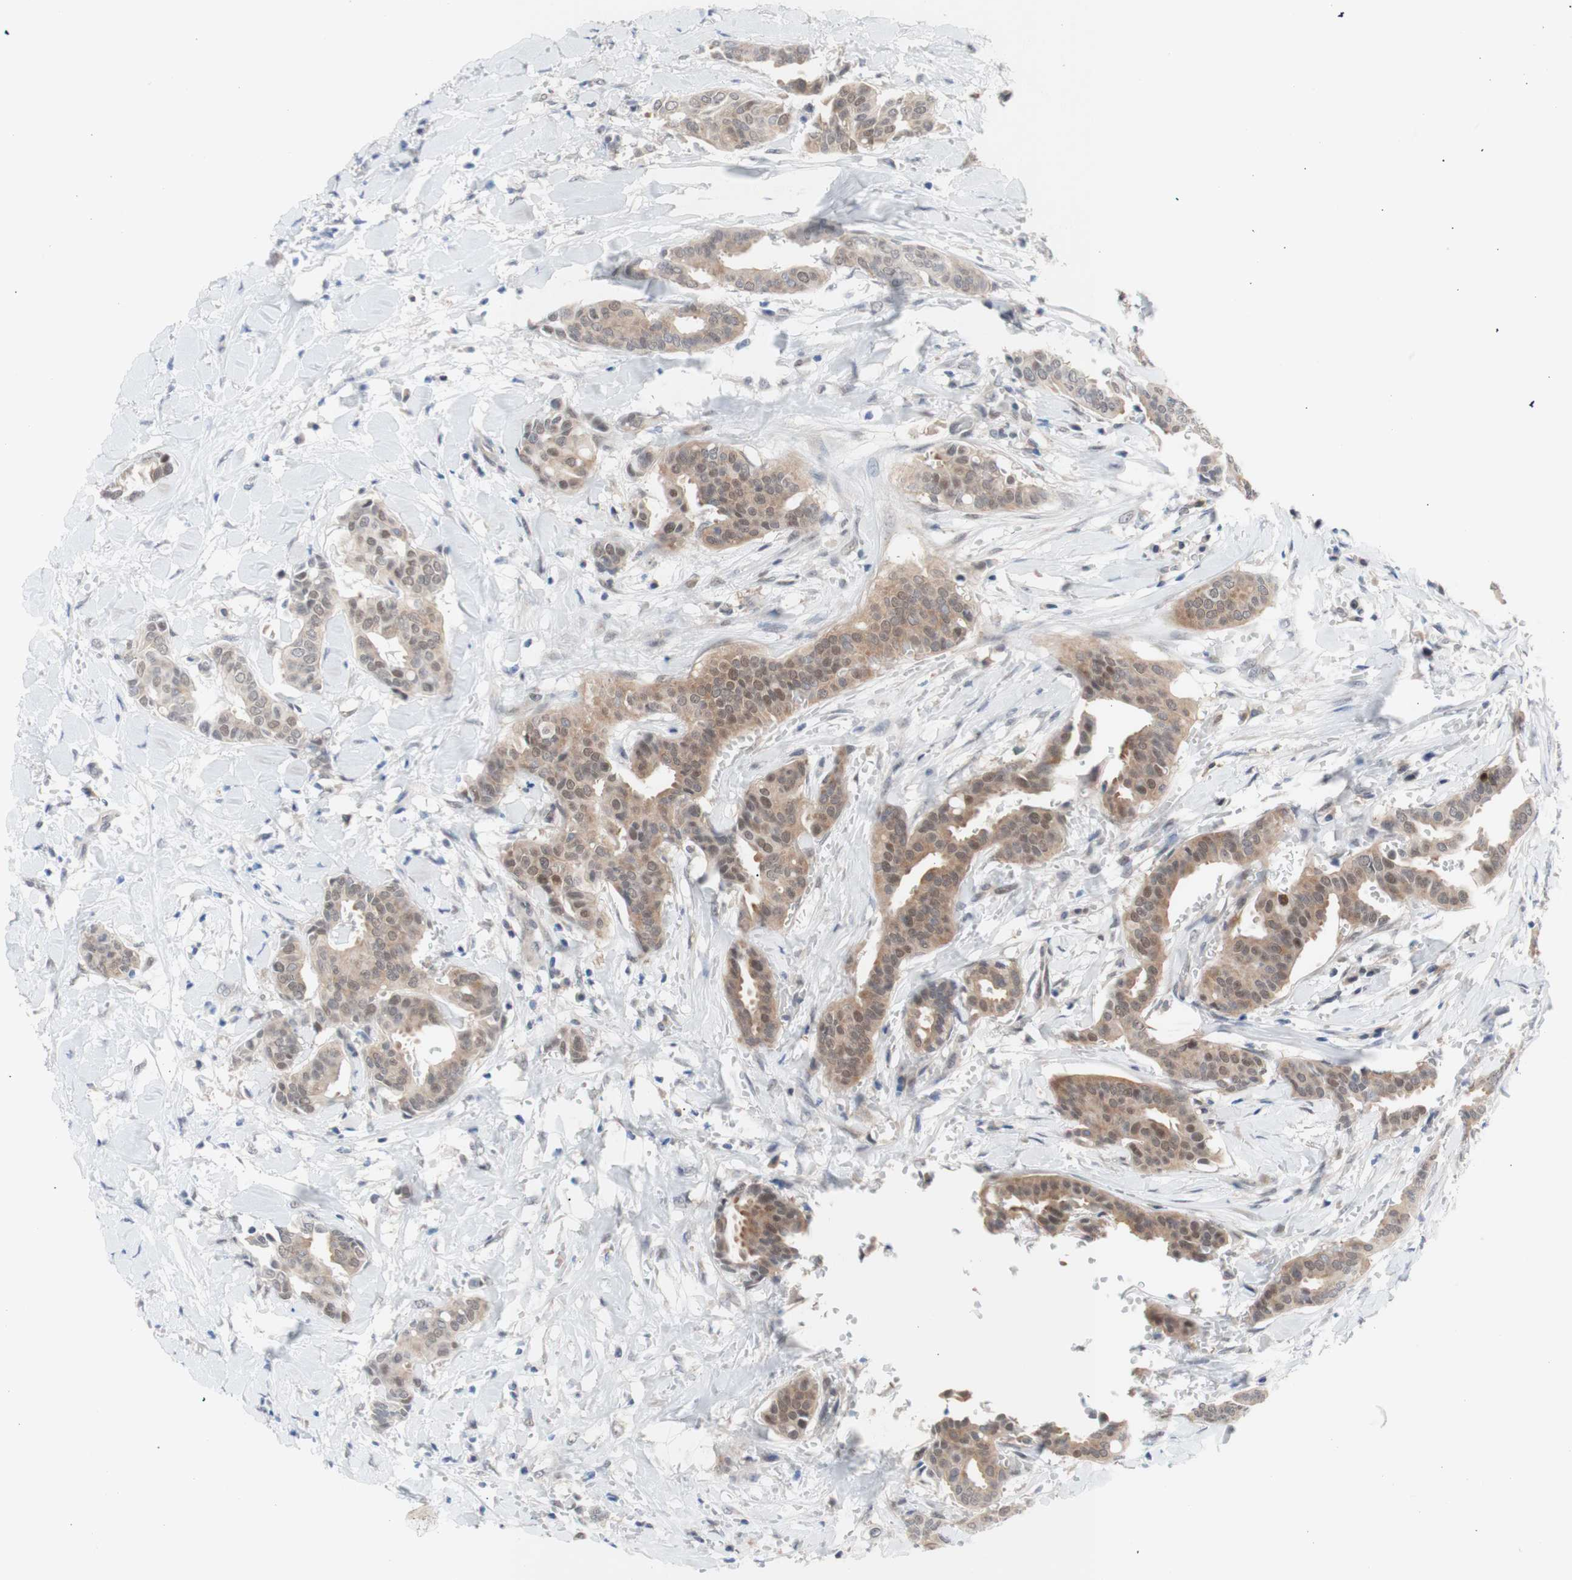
{"staining": {"intensity": "moderate", "quantity": "<25%", "location": "cytoplasmic/membranous,nuclear"}, "tissue": "head and neck cancer", "cell_type": "Tumor cells", "image_type": "cancer", "snomed": [{"axis": "morphology", "description": "Adenocarcinoma, NOS"}, {"axis": "topography", "description": "Salivary gland"}, {"axis": "topography", "description": "Head-Neck"}], "caption": "High-magnification brightfield microscopy of head and neck cancer (adenocarcinoma) stained with DAB (3,3'-diaminobenzidine) (brown) and counterstained with hematoxylin (blue). tumor cells exhibit moderate cytoplasmic/membranous and nuclear expression is identified in about<25% of cells.", "gene": "PRMT5", "patient": {"sex": "female", "age": 59}}